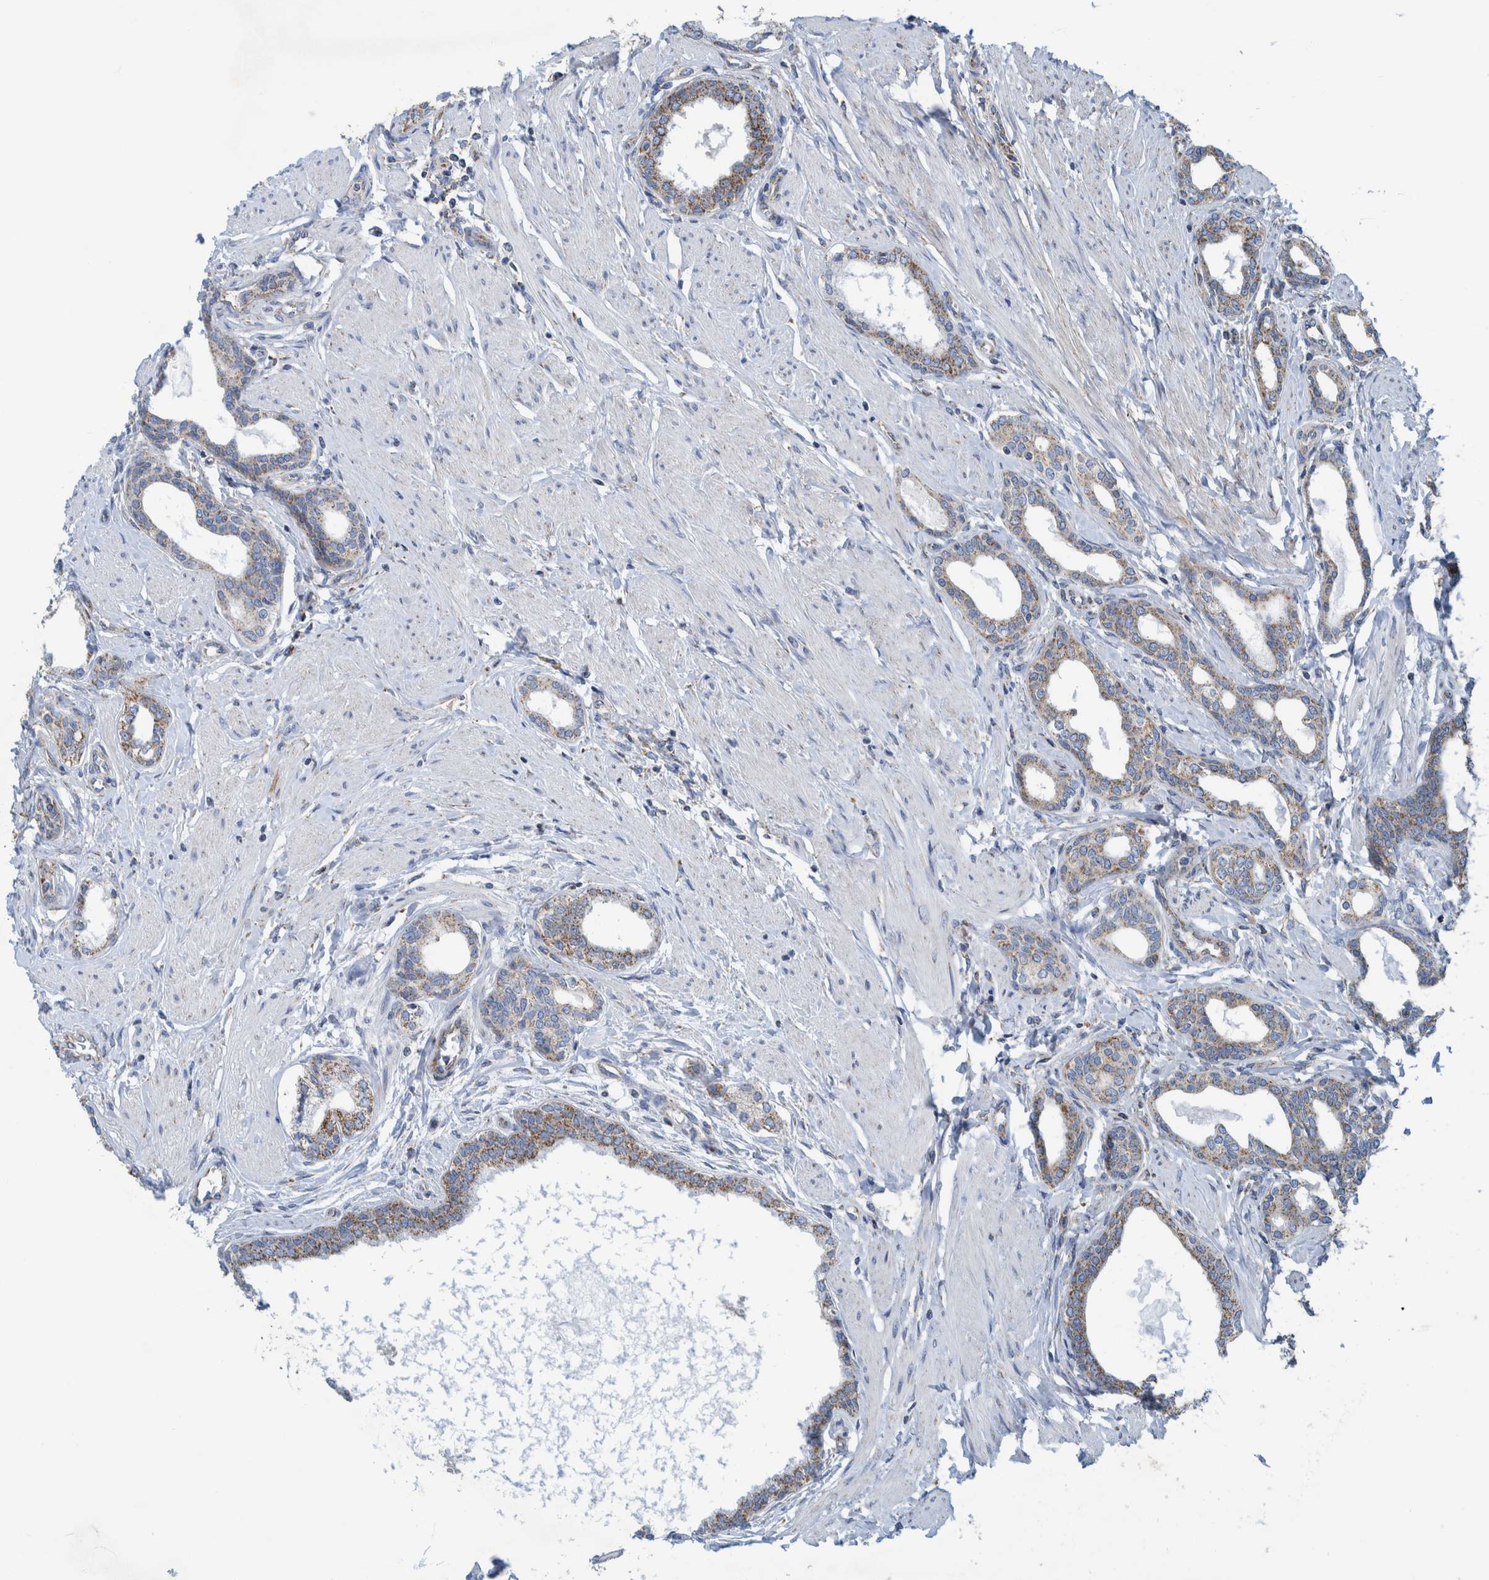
{"staining": {"intensity": "weak", "quantity": ">75%", "location": "cytoplasmic/membranous"}, "tissue": "prostate cancer", "cell_type": "Tumor cells", "image_type": "cancer", "snomed": [{"axis": "morphology", "description": "Adenocarcinoma, High grade"}, {"axis": "topography", "description": "Prostate"}], "caption": "Tumor cells exhibit low levels of weak cytoplasmic/membranous staining in approximately >75% of cells in prostate cancer (adenocarcinoma (high-grade)). (DAB = brown stain, brightfield microscopy at high magnification).", "gene": "MRPS7", "patient": {"sex": "male", "age": 52}}